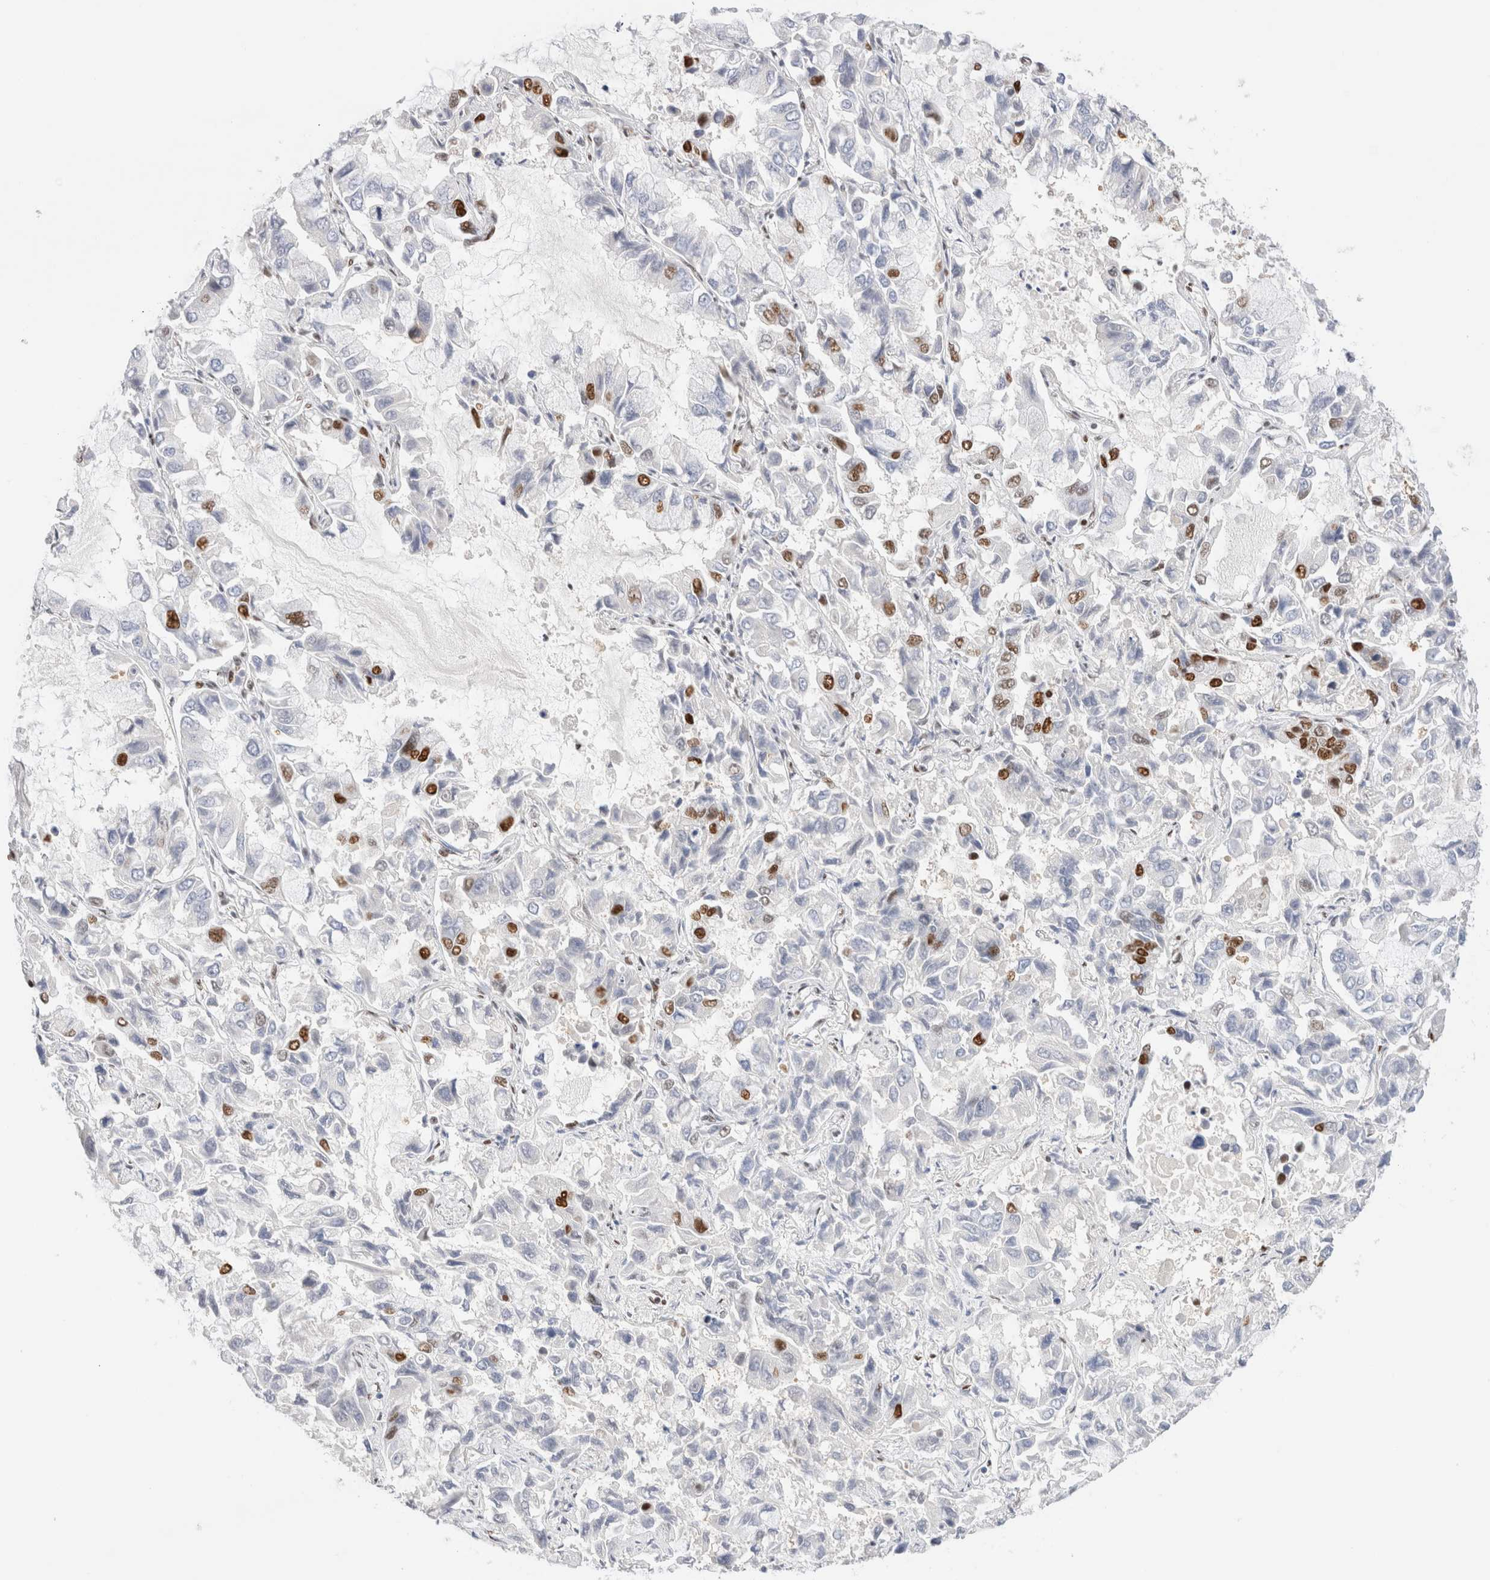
{"staining": {"intensity": "strong", "quantity": "<25%", "location": "nuclear"}, "tissue": "lung cancer", "cell_type": "Tumor cells", "image_type": "cancer", "snomed": [{"axis": "morphology", "description": "Adenocarcinoma, NOS"}, {"axis": "topography", "description": "Lung"}], "caption": "Human lung cancer stained with a protein marker exhibits strong staining in tumor cells.", "gene": "ZNF282", "patient": {"sex": "male", "age": 64}}